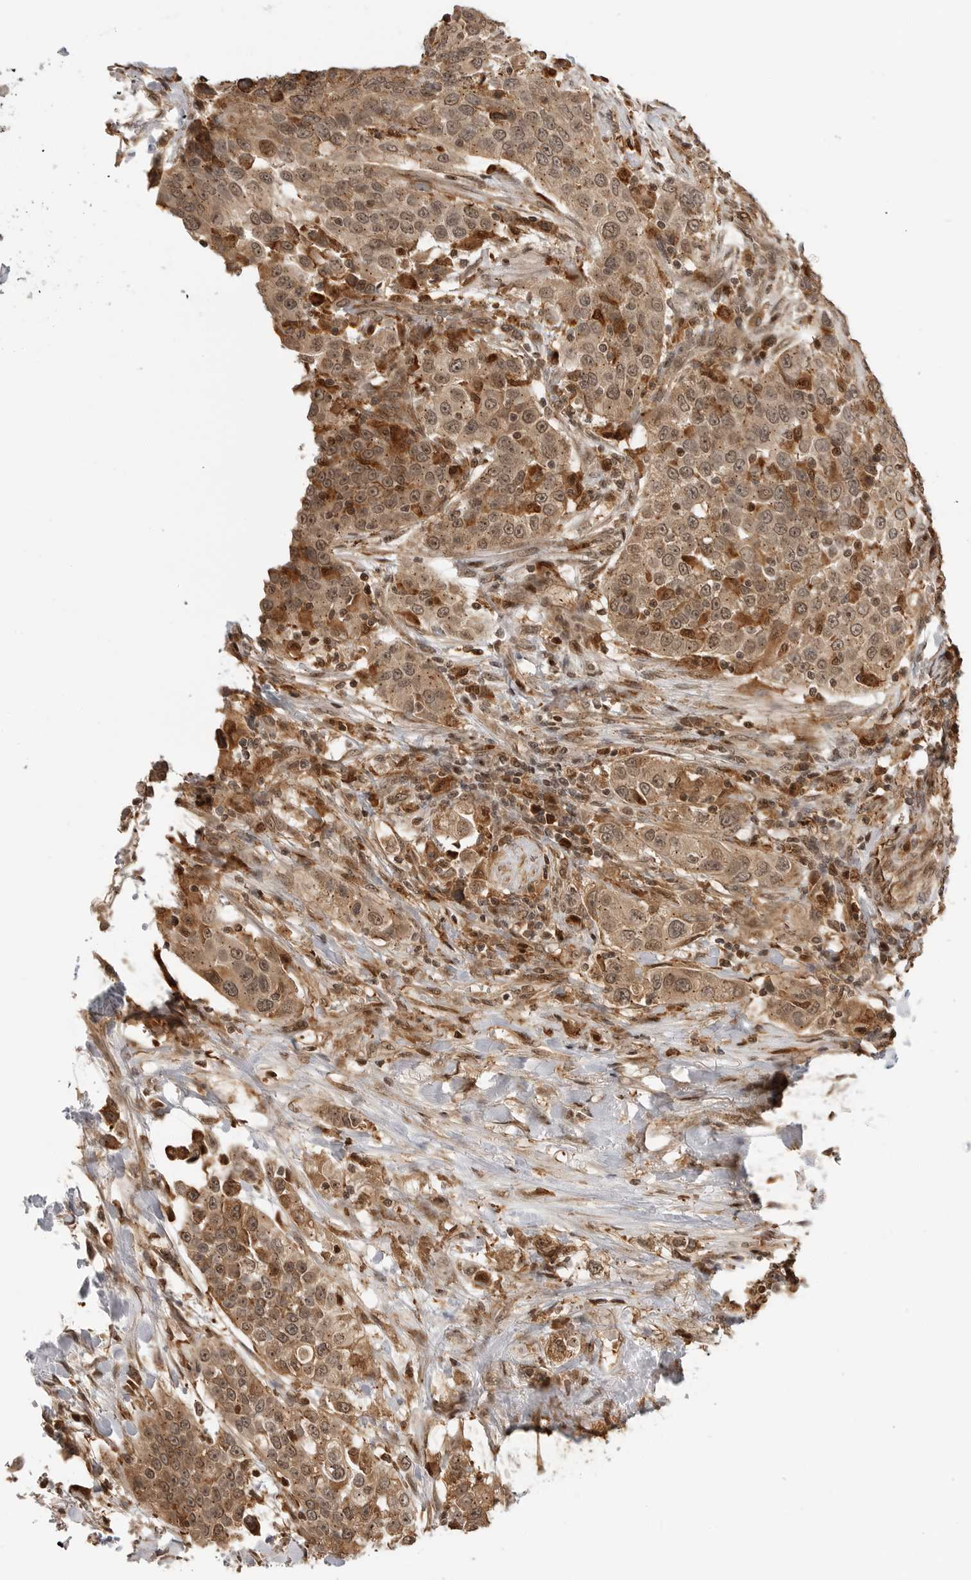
{"staining": {"intensity": "moderate", "quantity": ">75%", "location": "cytoplasmic/membranous,nuclear"}, "tissue": "urothelial cancer", "cell_type": "Tumor cells", "image_type": "cancer", "snomed": [{"axis": "morphology", "description": "Urothelial carcinoma, High grade"}, {"axis": "topography", "description": "Urinary bladder"}], "caption": "An IHC photomicrograph of neoplastic tissue is shown. Protein staining in brown labels moderate cytoplasmic/membranous and nuclear positivity in urothelial carcinoma (high-grade) within tumor cells. (Brightfield microscopy of DAB IHC at high magnification).", "gene": "BMP2K", "patient": {"sex": "female", "age": 80}}